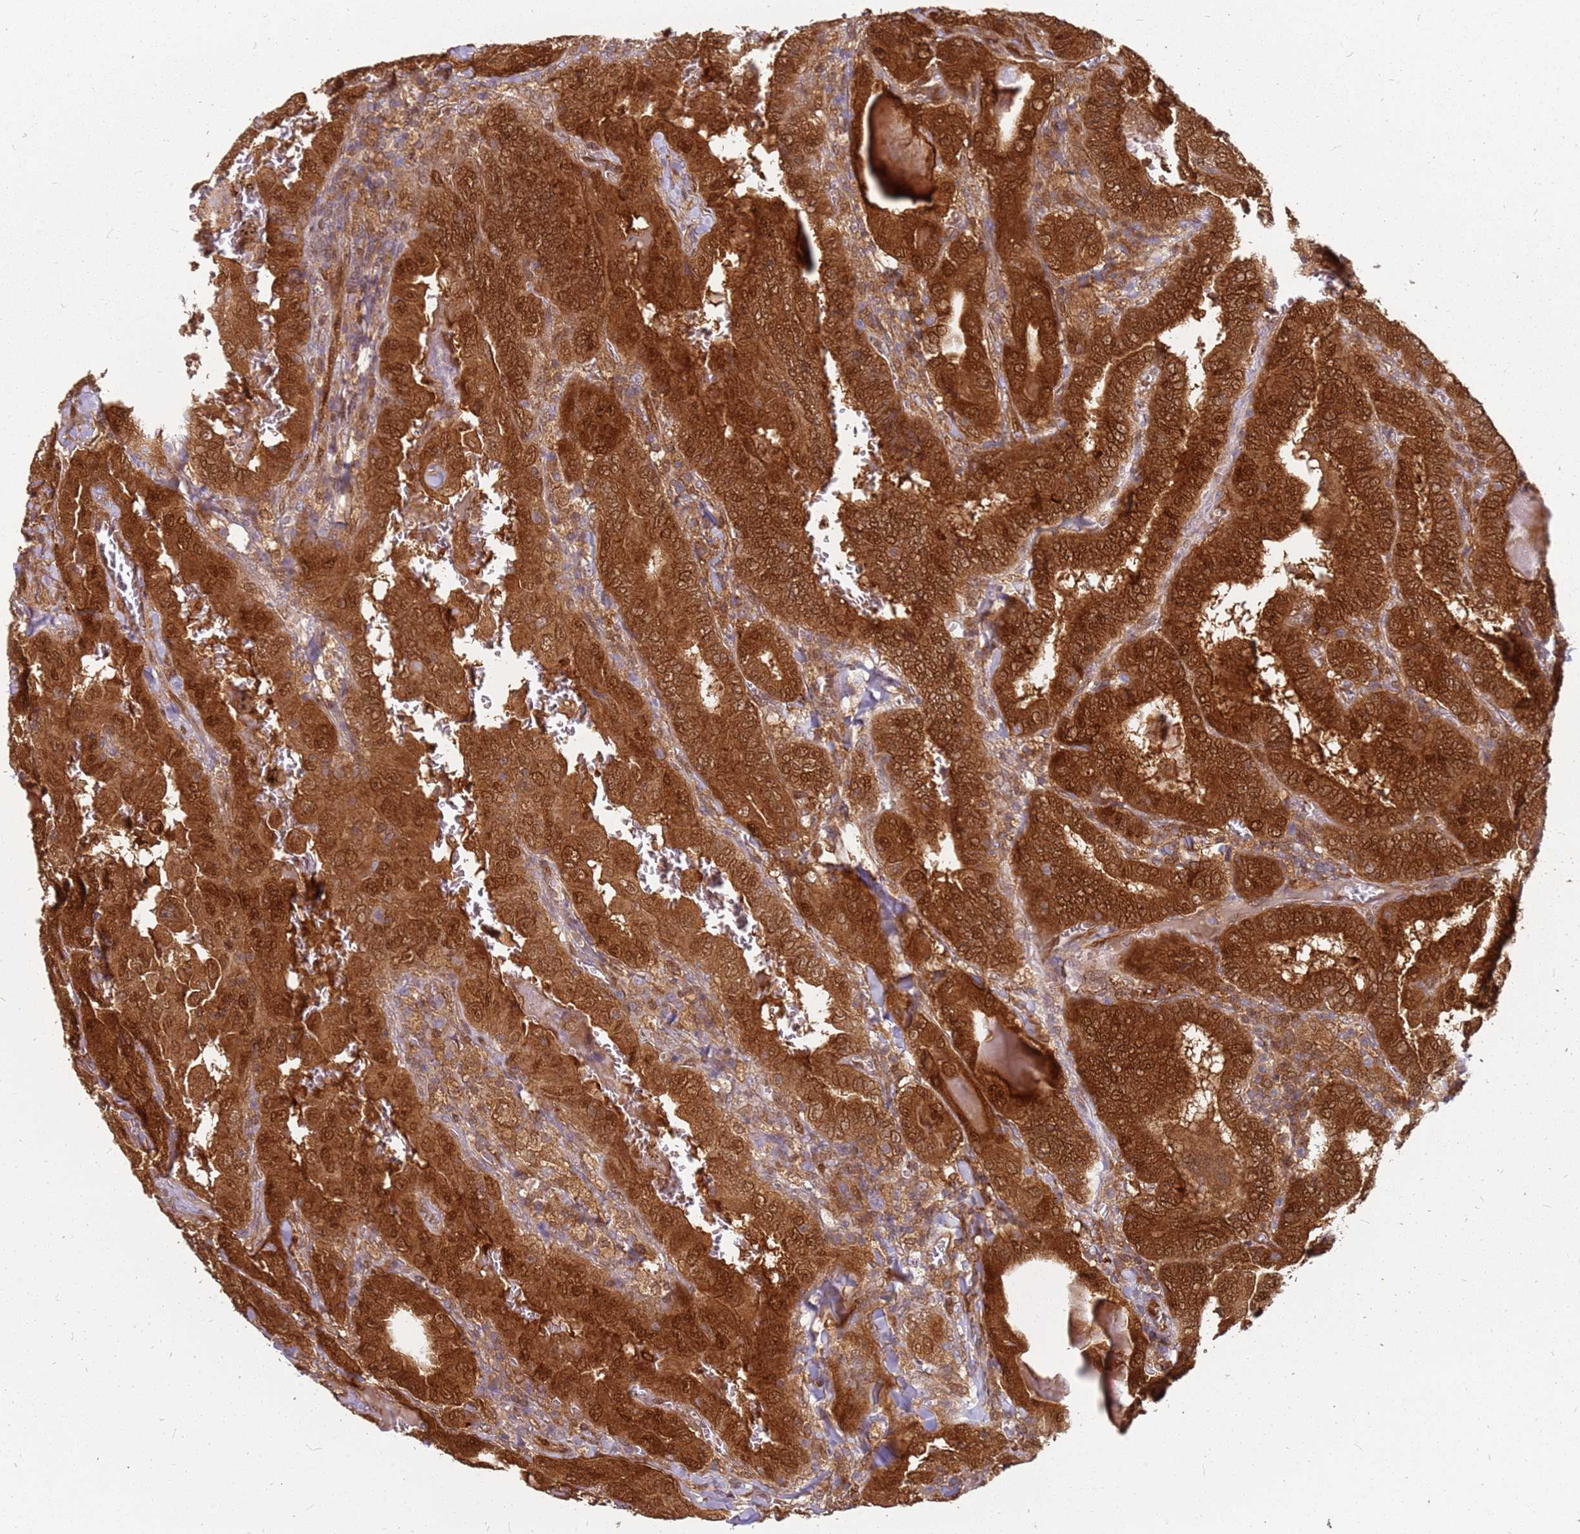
{"staining": {"intensity": "strong", "quantity": ">75%", "location": "cytoplasmic/membranous,nuclear"}, "tissue": "thyroid cancer", "cell_type": "Tumor cells", "image_type": "cancer", "snomed": [{"axis": "morphology", "description": "Papillary adenocarcinoma, NOS"}, {"axis": "topography", "description": "Thyroid gland"}], "caption": "The photomicrograph displays a brown stain indicating the presence of a protein in the cytoplasmic/membranous and nuclear of tumor cells in thyroid cancer (papillary adenocarcinoma).", "gene": "NUDT14", "patient": {"sex": "female", "age": 72}}